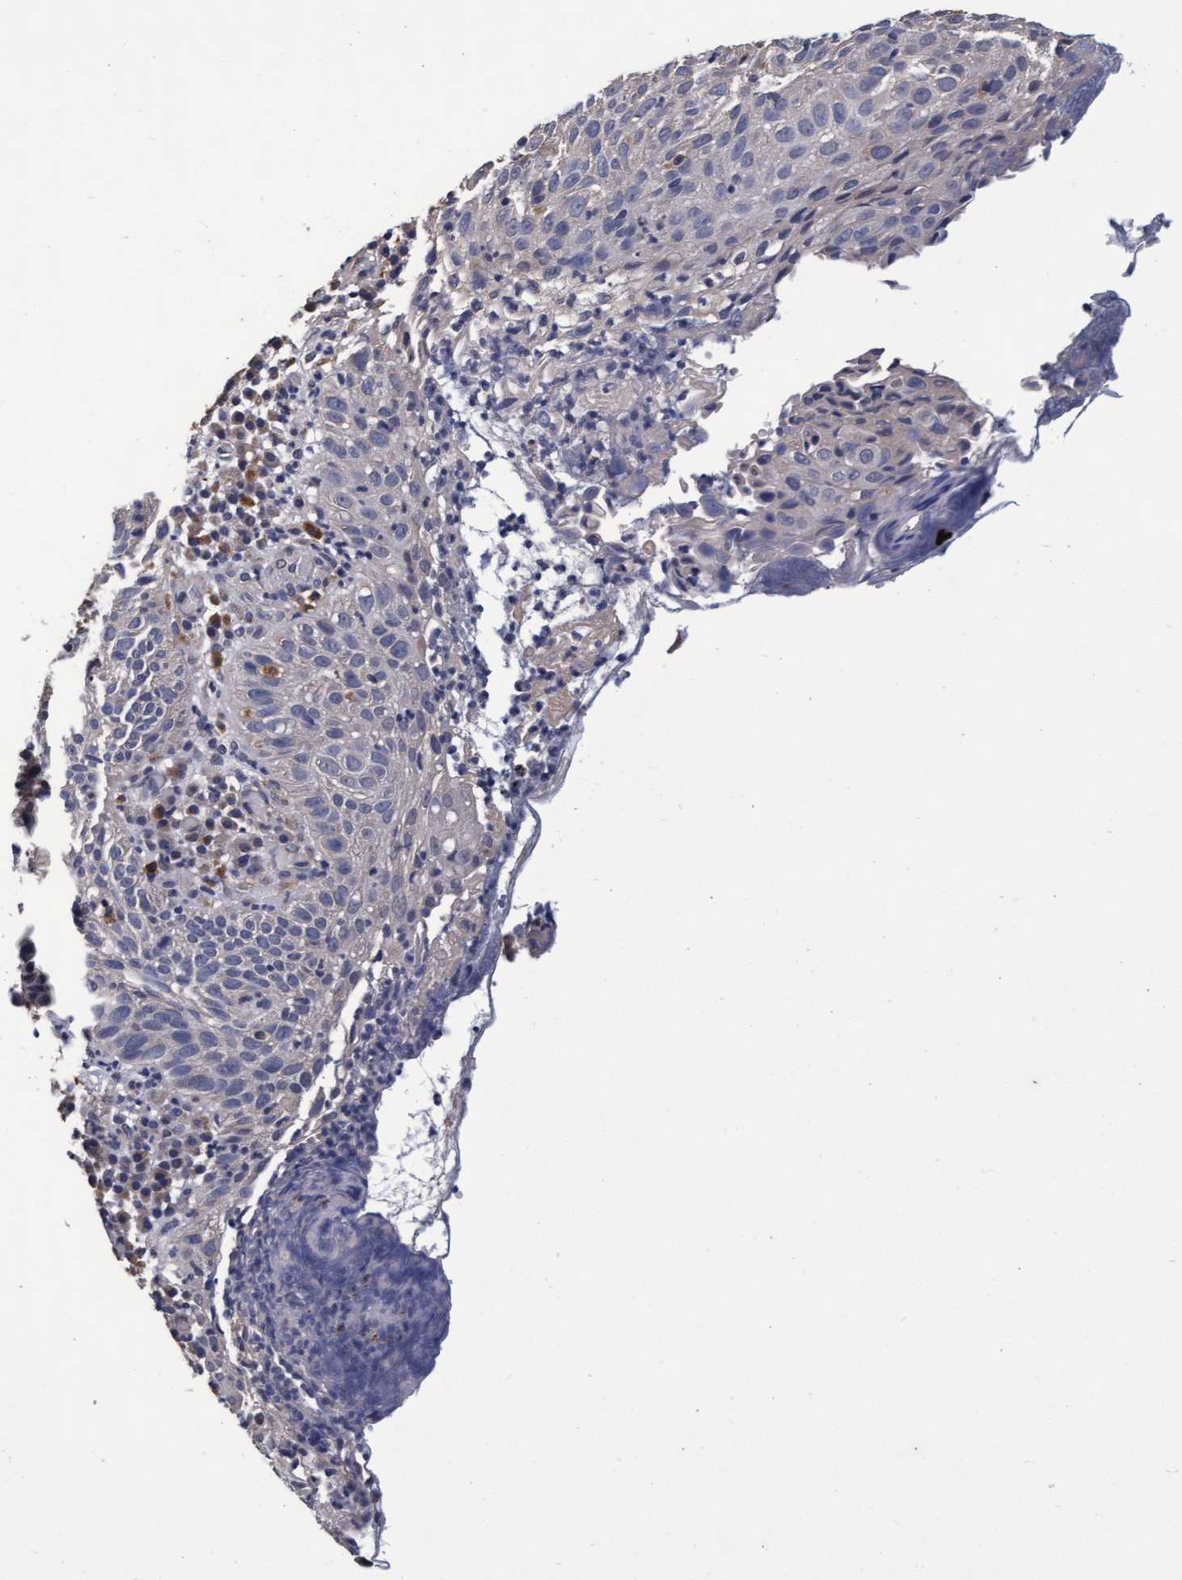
{"staining": {"intensity": "negative", "quantity": "none", "location": "none"}, "tissue": "skin cancer", "cell_type": "Tumor cells", "image_type": "cancer", "snomed": [{"axis": "morphology", "description": "Squamous cell carcinoma in situ, NOS"}, {"axis": "morphology", "description": "Squamous cell carcinoma, NOS"}, {"axis": "topography", "description": "Skin"}], "caption": "Tumor cells show no significant protein positivity in skin cancer.", "gene": "CPQ", "patient": {"sex": "male", "age": 93}}